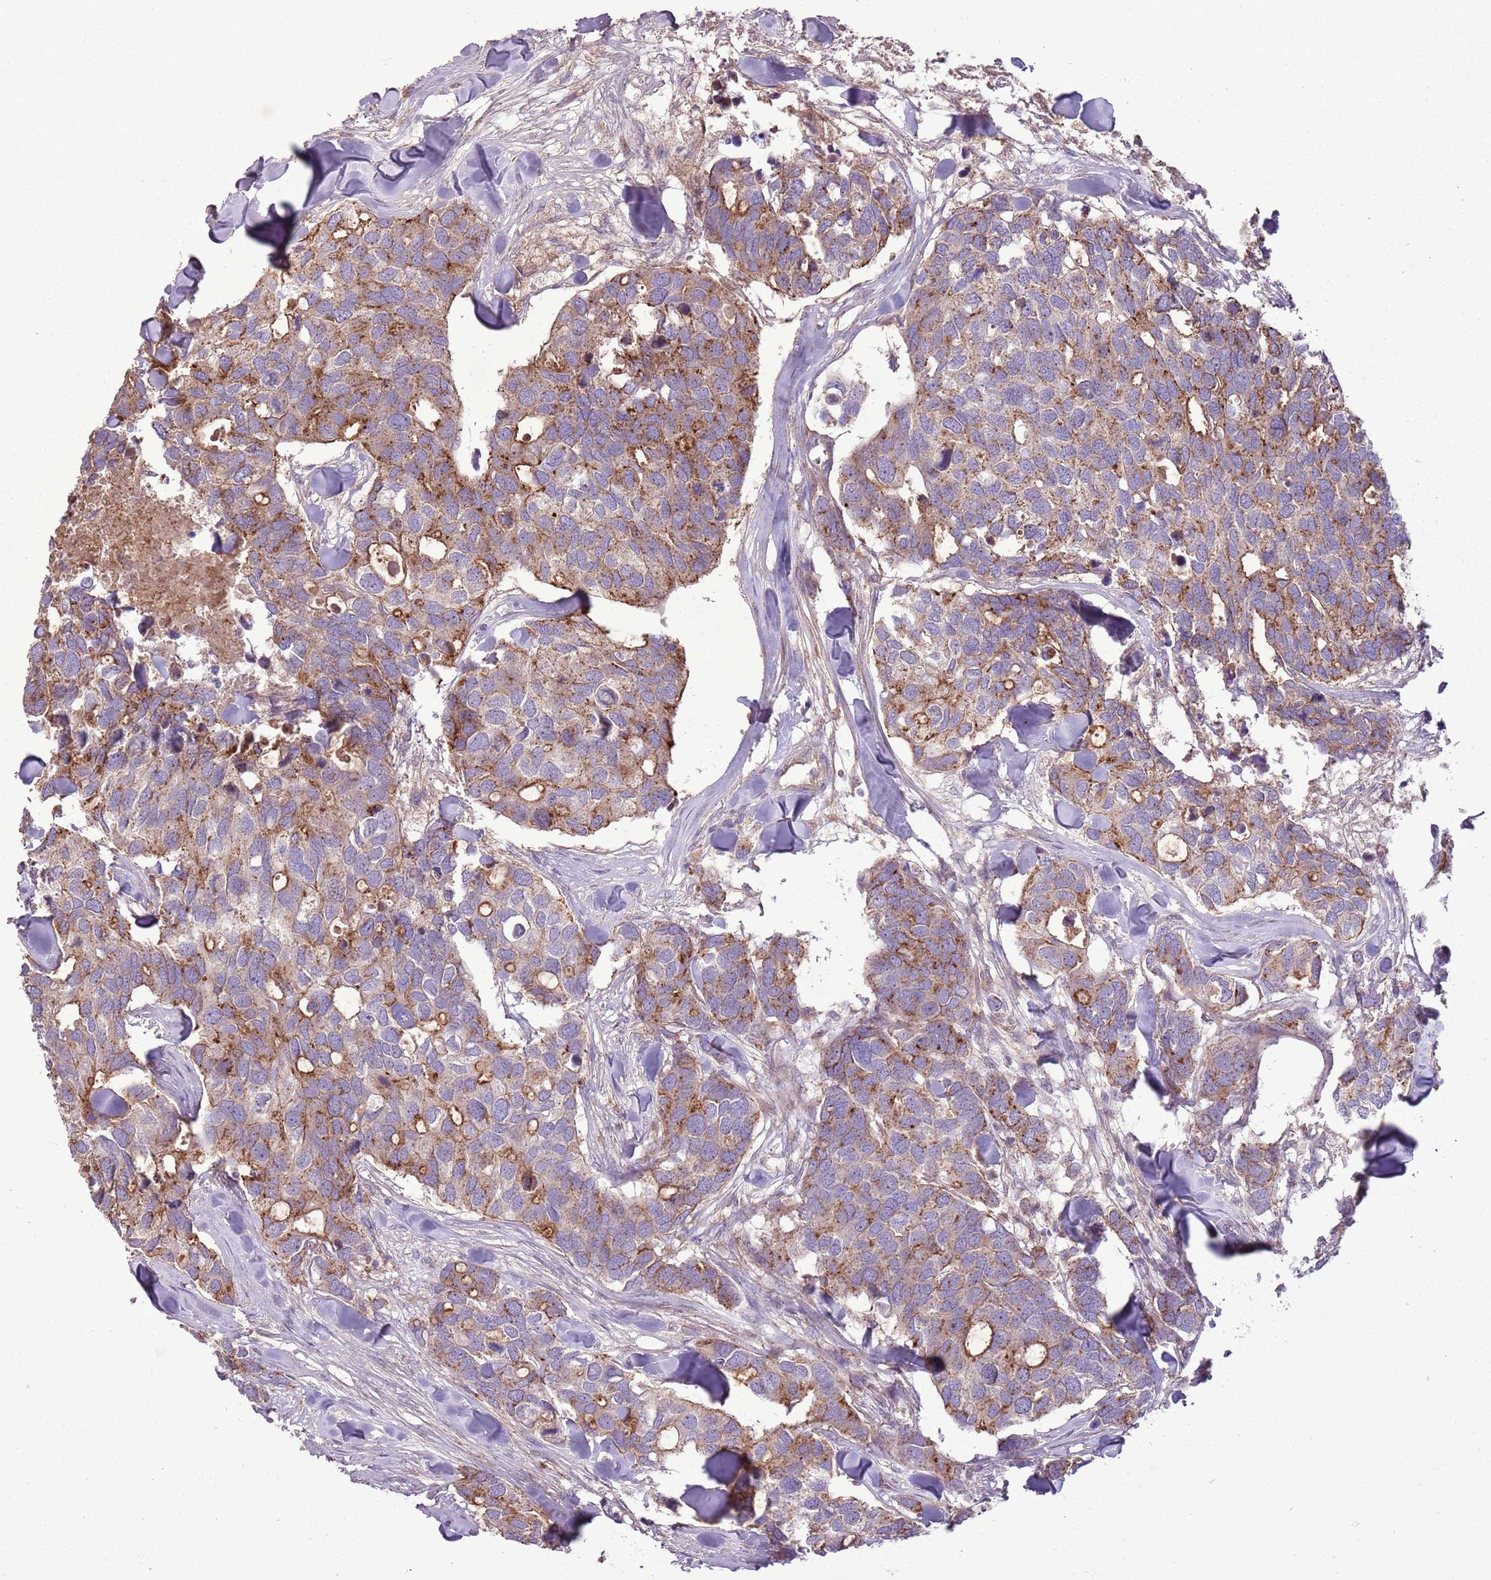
{"staining": {"intensity": "moderate", "quantity": ">75%", "location": "cytoplasmic/membranous"}, "tissue": "breast cancer", "cell_type": "Tumor cells", "image_type": "cancer", "snomed": [{"axis": "morphology", "description": "Duct carcinoma"}, {"axis": "topography", "description": "Breast"}], "caption": "IHC (DAB) staining of human breast cancer displays moderate cytoplasmic/membranous protein positivity in approximately >75% of tumor cells.", "gene": "ANKRD24", "patient": {"sex": "female", "age": 83}}